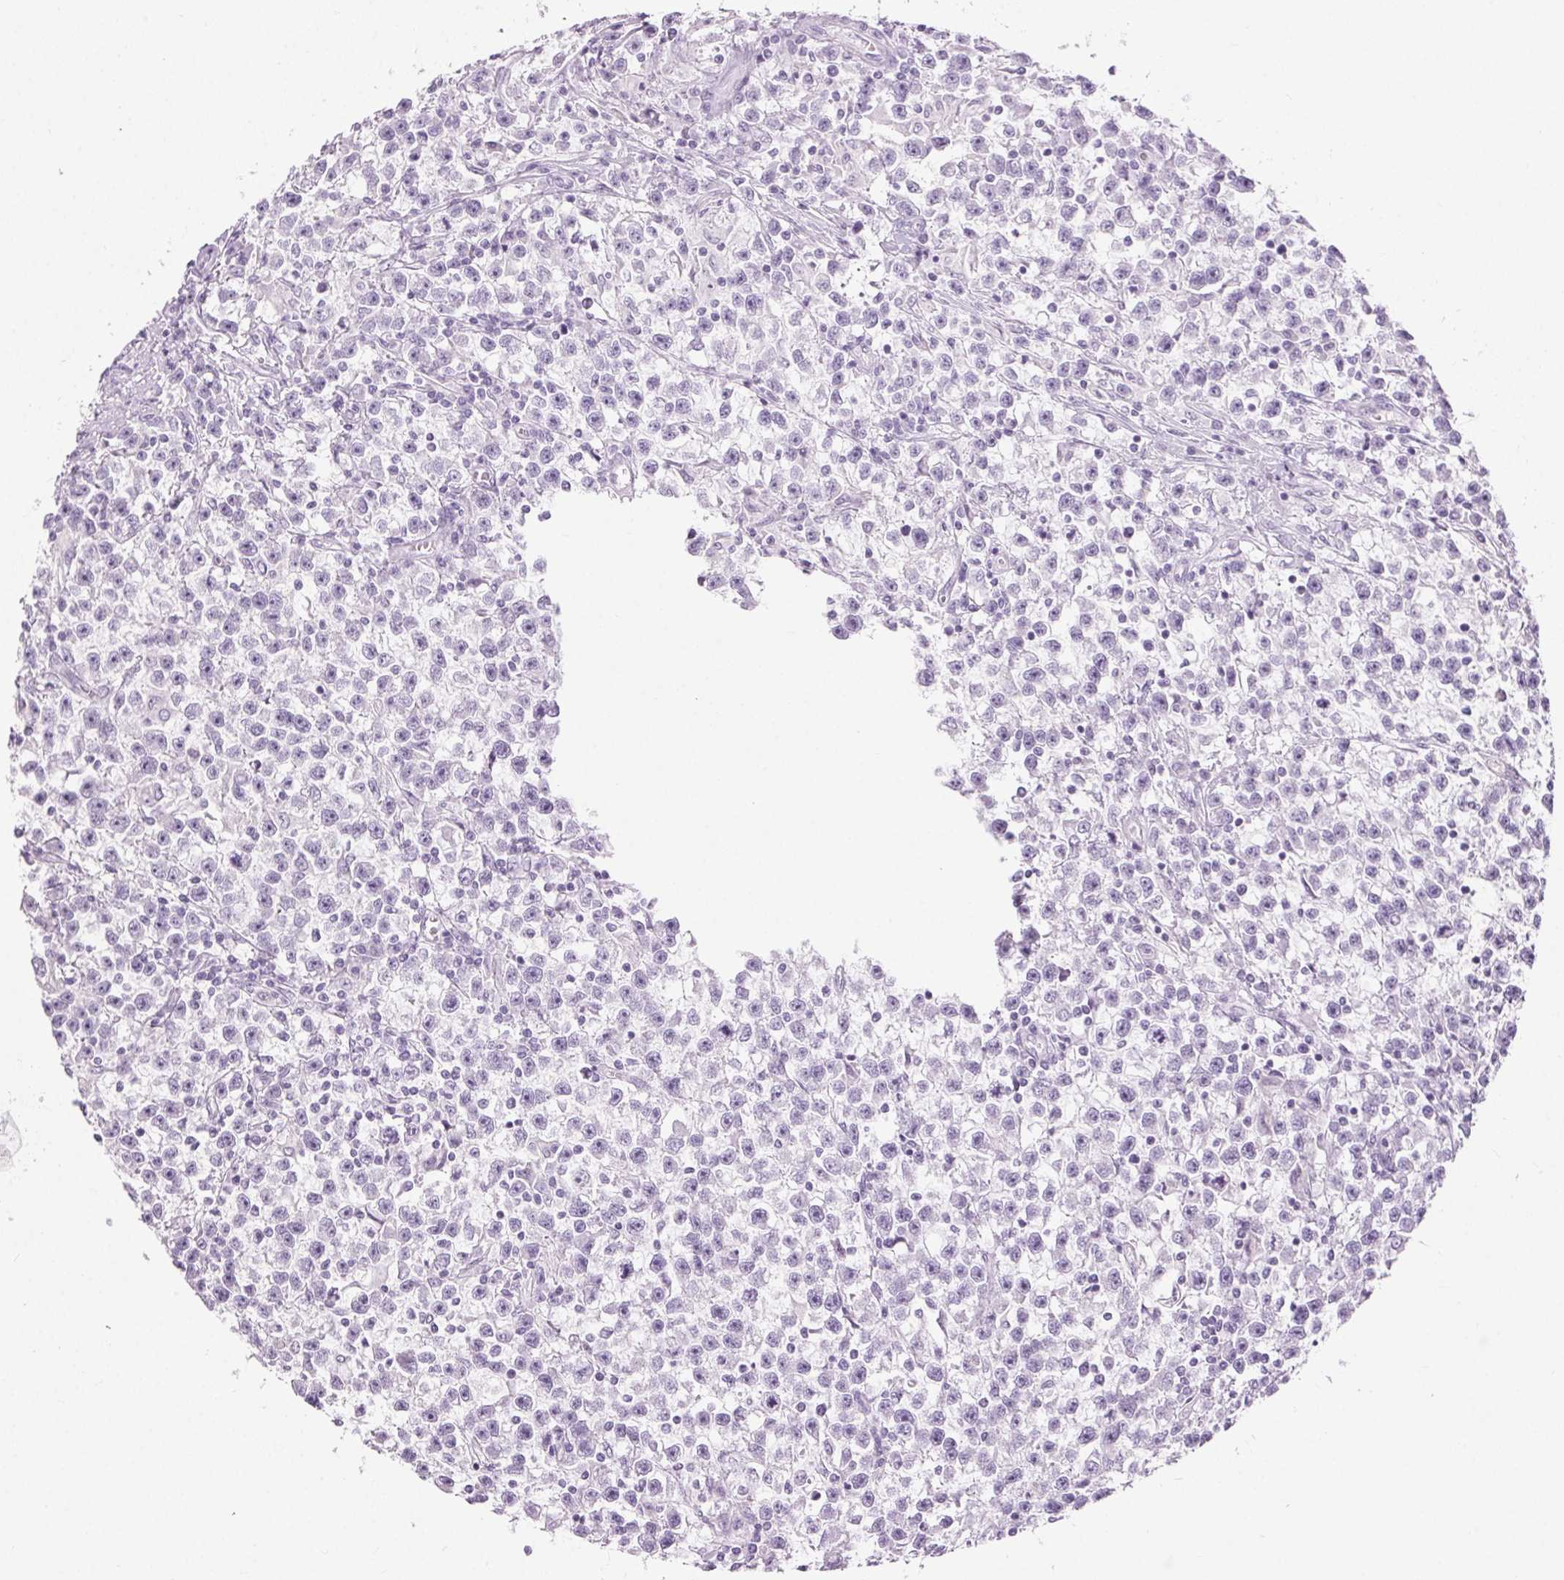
{"staining": {"intensity": "negative", "quantity": "none", "location": "none"}, "tissue": "testis cancer", "cell_type": "Tumor cells", "image_type": "cancer", "snomed": [{"axis": "morphology", "description": "Seminoma, NOS"}, {"axis": "topography", "description": "Testis"}], "caption": "Tumor cells are negative for brown protein staining in testis cancer.", "gene": "BEND2", "patient": {"sex": "male", "age": 31}}